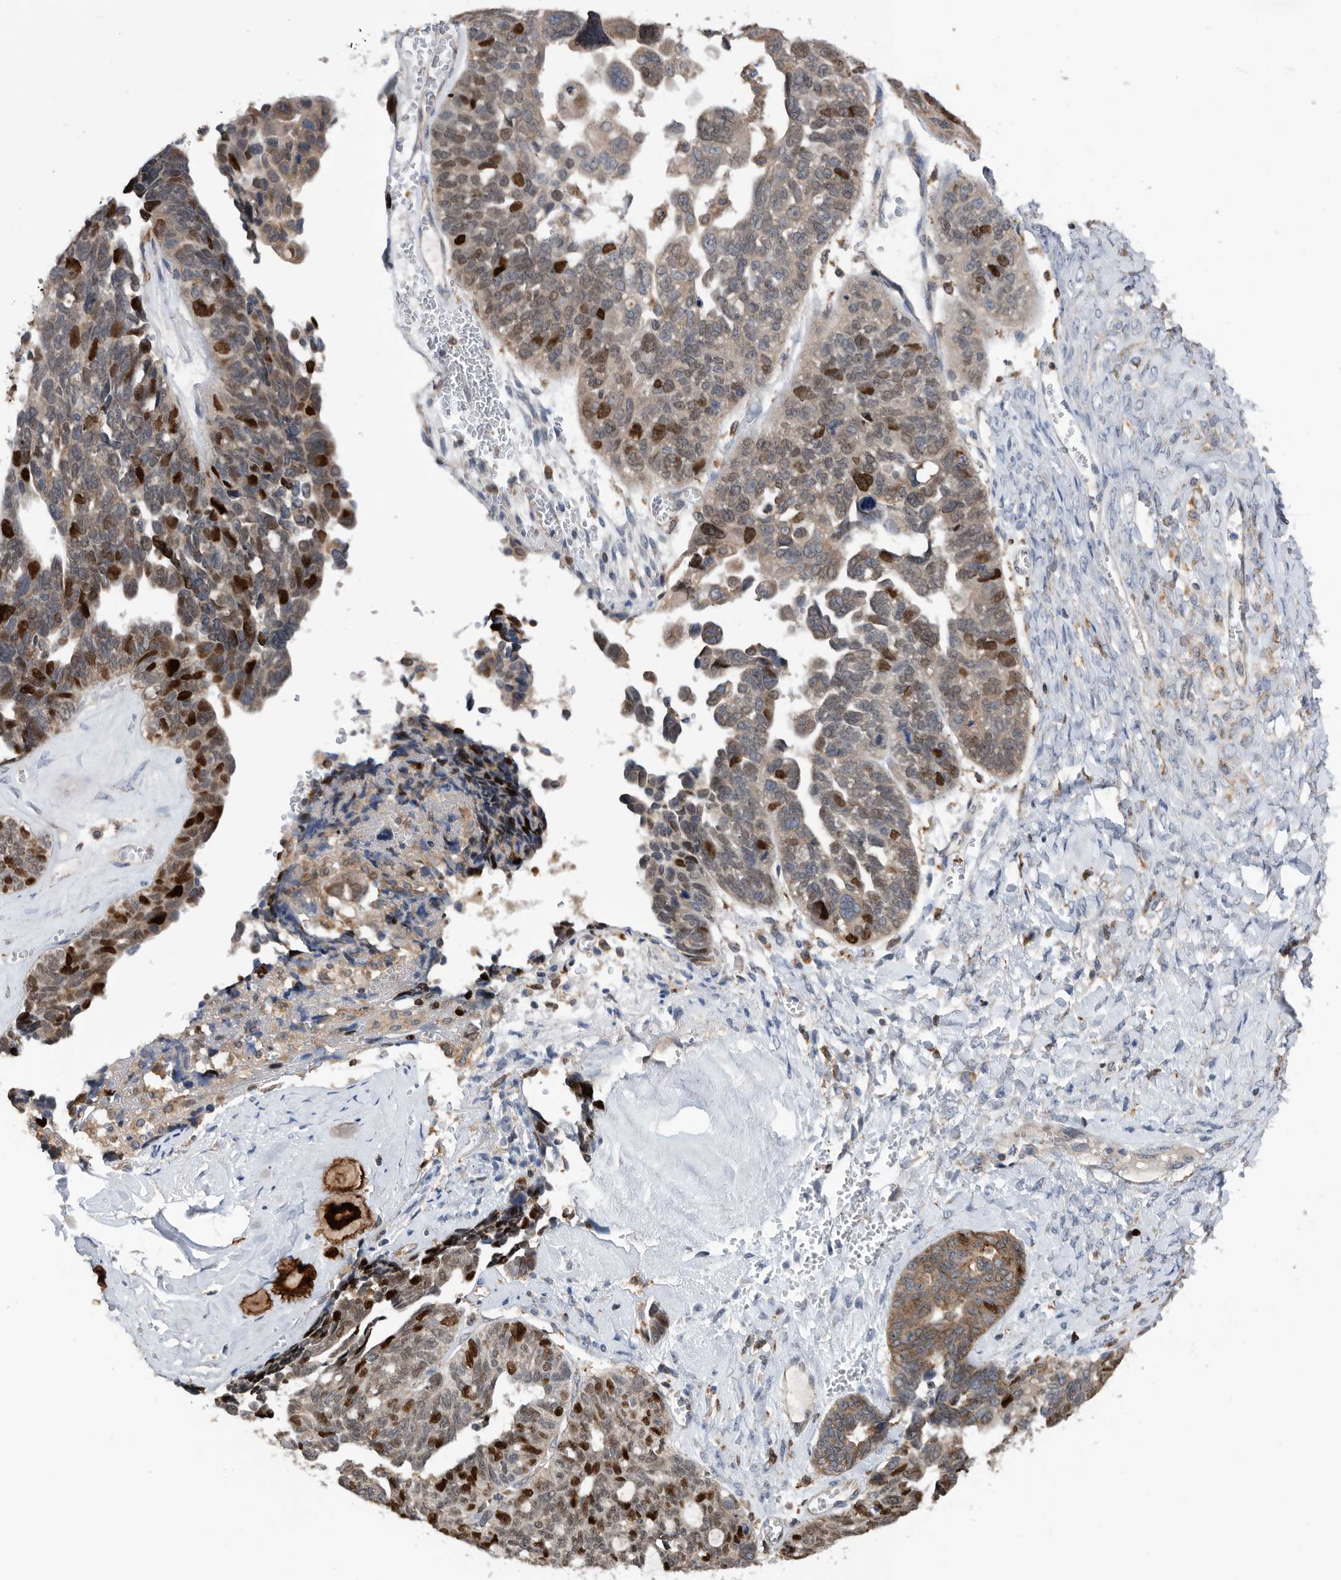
{"staining": {"intensity": "strong", "quantity": "25%-75%", "location": "nuclear"}, "tissue": "ovarian cancer", "cell_type": "Tumor cells", "image_type": "cancer", "snomed": [{"axis": "morphology", "description": "Cystadenocarcinoma, serous, NOS"}, {"axis": "topography", "description": "Ovary"}], "caption": "The micrograph demonstrates staining of ovarian cancer, revealing strong nuclear protein expression (brown color) within tumor cells.", "gene": "ATAD2", "patient": {"sex": "female", "age": 79}}